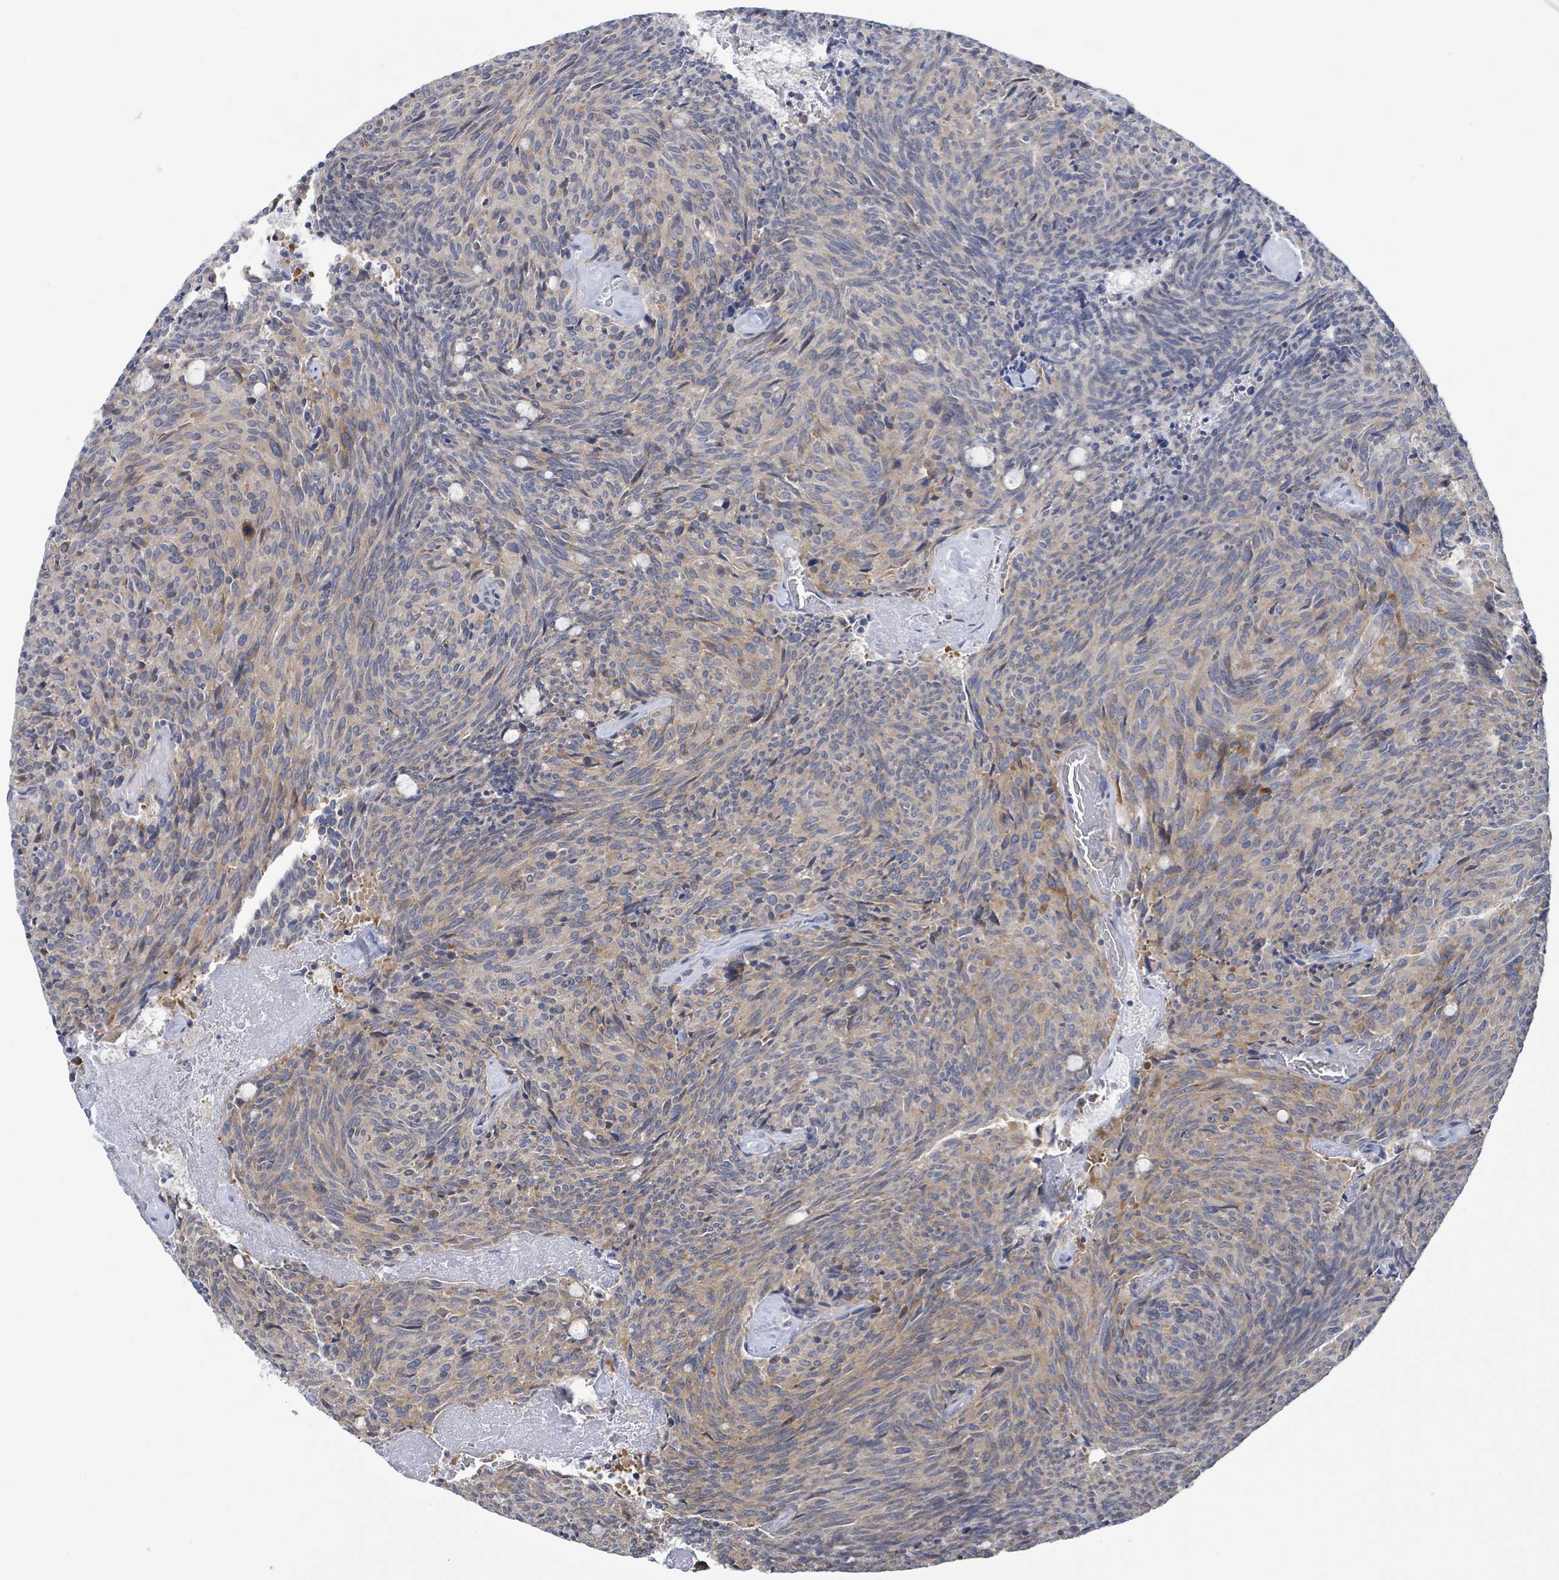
{"staining": {"intensity": "weak", "quantity": "<25%", "location": "cytoplasmic/membranous"}, "tissue": "carcinoid", "cell_type": "Tumor cells", "image_type": "cancer", "snomed": [{"axis": "morphology", "description": "Carcinoid, malignant, NOS"}, {"axis": "topography", "description": "Pancreas"}], "caption": "A micrograph of malignant carcinoid stained for a protein shows no brown staining in tumor cells.", "gene": "DGKZ", "patient": {"sex": "female", "age": 54}}